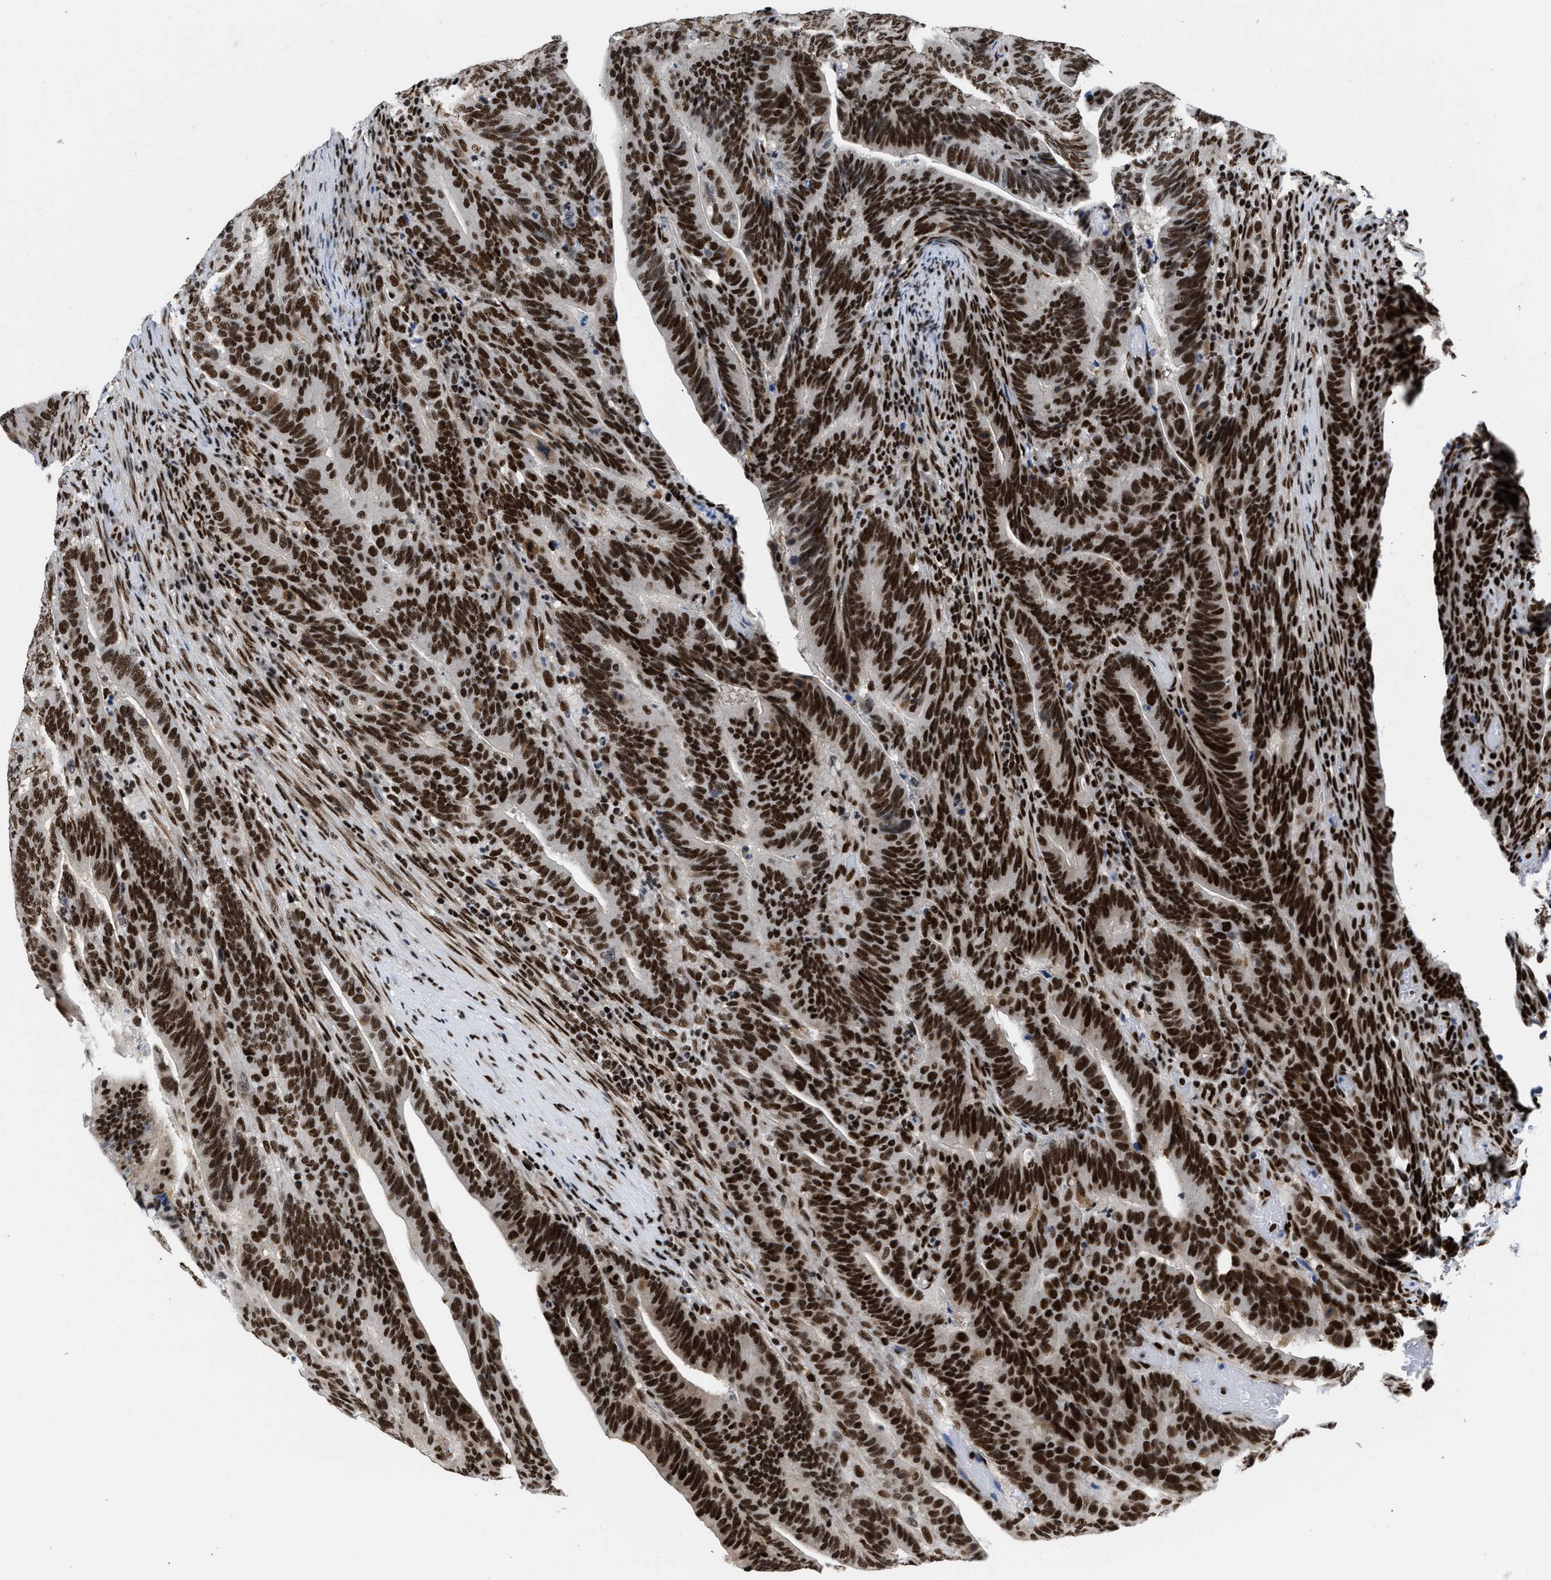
{"staining": {"intensity": "strong", "quantity": ">75%", "location": "nuclear"}, "tissue": "colorectal cancer", "cell_type": "Tumor cells", "image_type": "cancer", "snomed": [{"axis": "morphology", "description": "Adenocarcinoma, NOS"}, {"axis": "topography", "description": "Colon"}], "caption": "A high amount of strong nuclear positivity is seen in approximately >75% of tumor cells in colorectal cancer (adenocarcinoma) tissue.", "gene": "CREB1", "patient": {"sex": "female", "age": 66}}